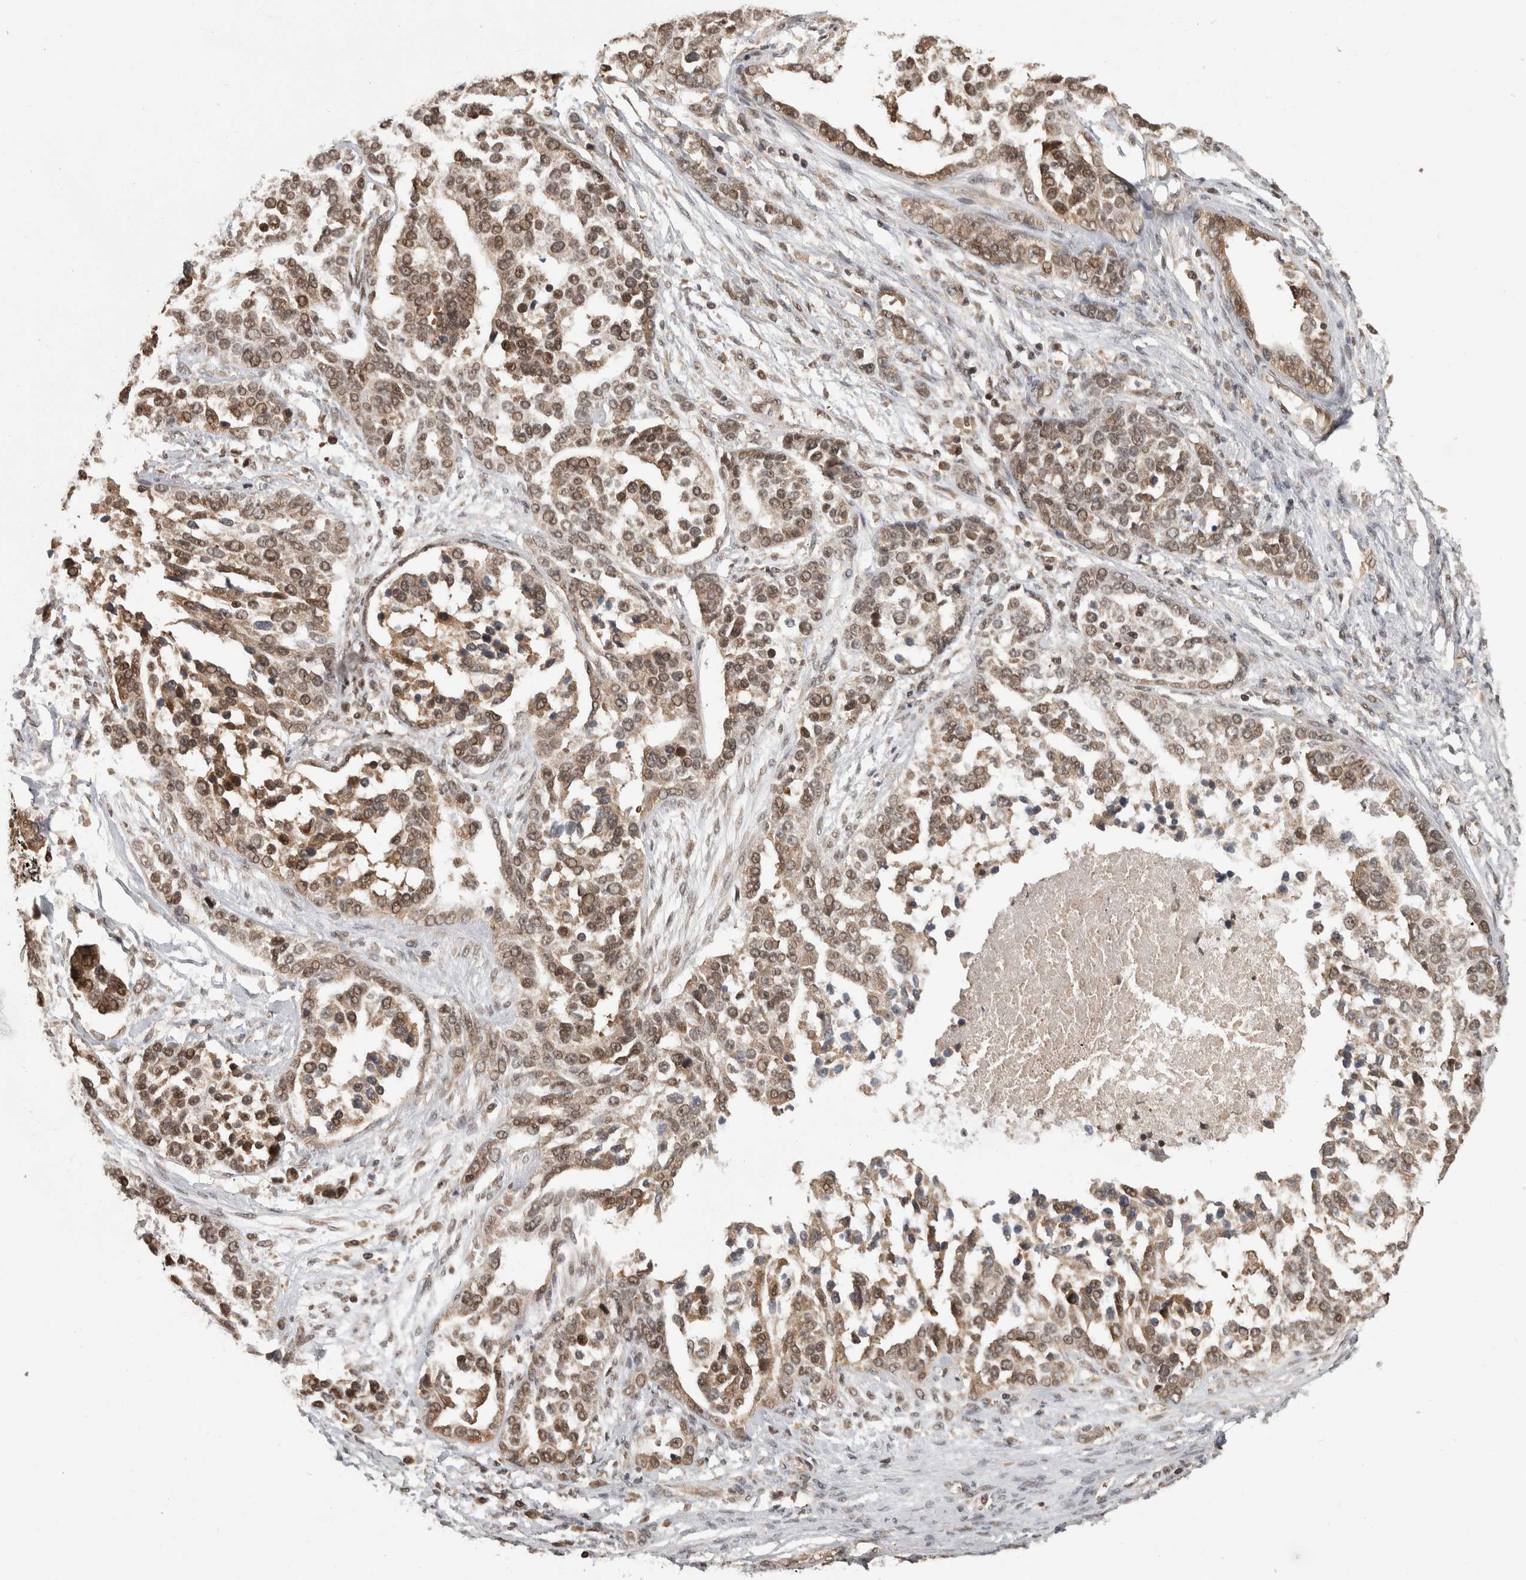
{"staining": {"intensity": "moderate", "quantity": ">75%", "location": "nuclear"}, "tissue": "ovarian cancer", "cell_type": "Tumor cells", "image_type": "cancer", "snomed": [{"axis": "morphology", "description": "Cystadenocarcinoma, serous, NOS"}, {"axis": "topography", "description": "Ovary"}], "caption": "Immunohistochemistry (IHC) photomicrograph of serous cystadenocarcinoma (ovarian) stained for a protein (brown), which displays medium levels of moderate nuclear staining in approximately >75% of tumor cells.", "gene": "ZNF592", "patient": {"sex": "female", "age": 44}}